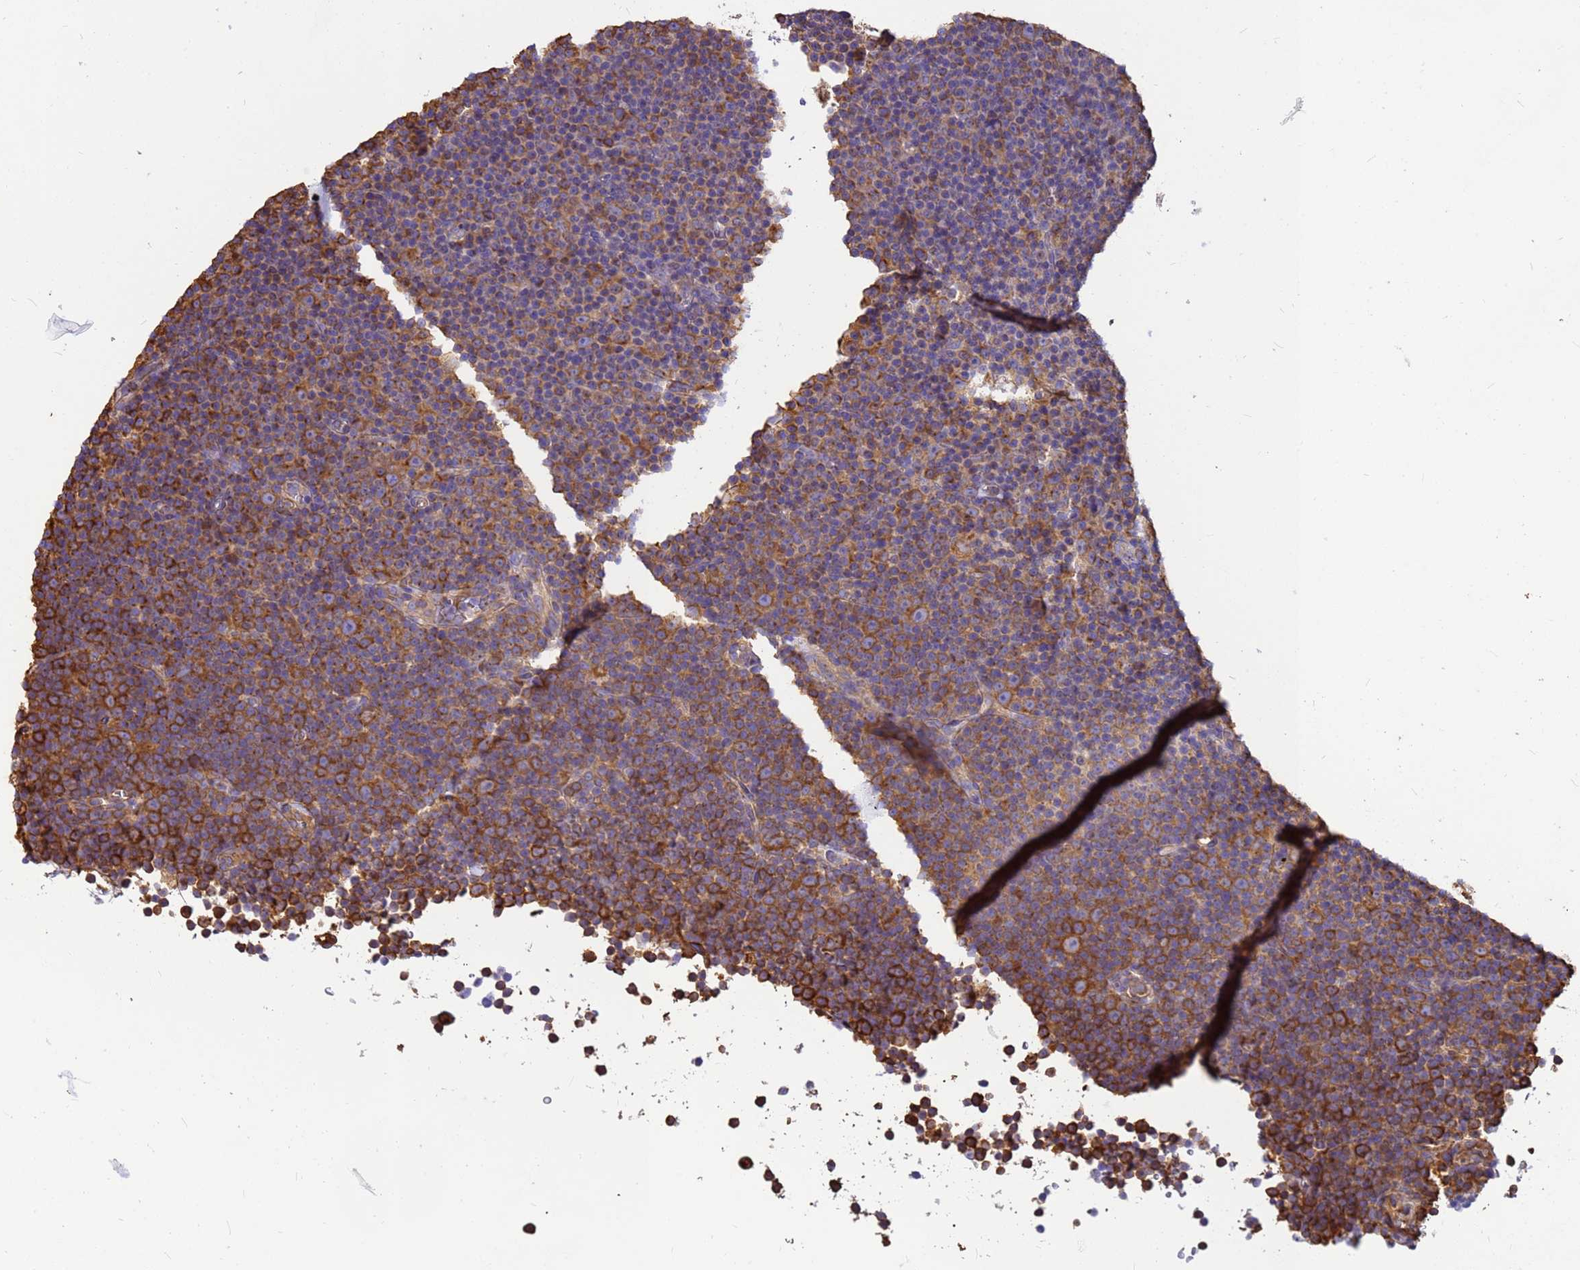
{"staining": {"intensity": "moderate", "quantity": ">75%", "location": "cytoplasmic/membranous"}, "tissue": "lymphoma", "cell_type": "Tumor cells", "image_type": "cancer", "snomed": [{"axis": "morphology", "description": "Malignant lymphoma, non-Hodgkin's type, Low grade"}, {"axis": "topography", "description": "Lymph node"}], "caption": "Immunohistochemical staining of human lymphoma reveals medium levels of moderate cytoplasmic/membranous protein staining in approximately >75% of tumor cells.", "gene": "TUBB1", "patient": {"sex": "female", "age": 67}}